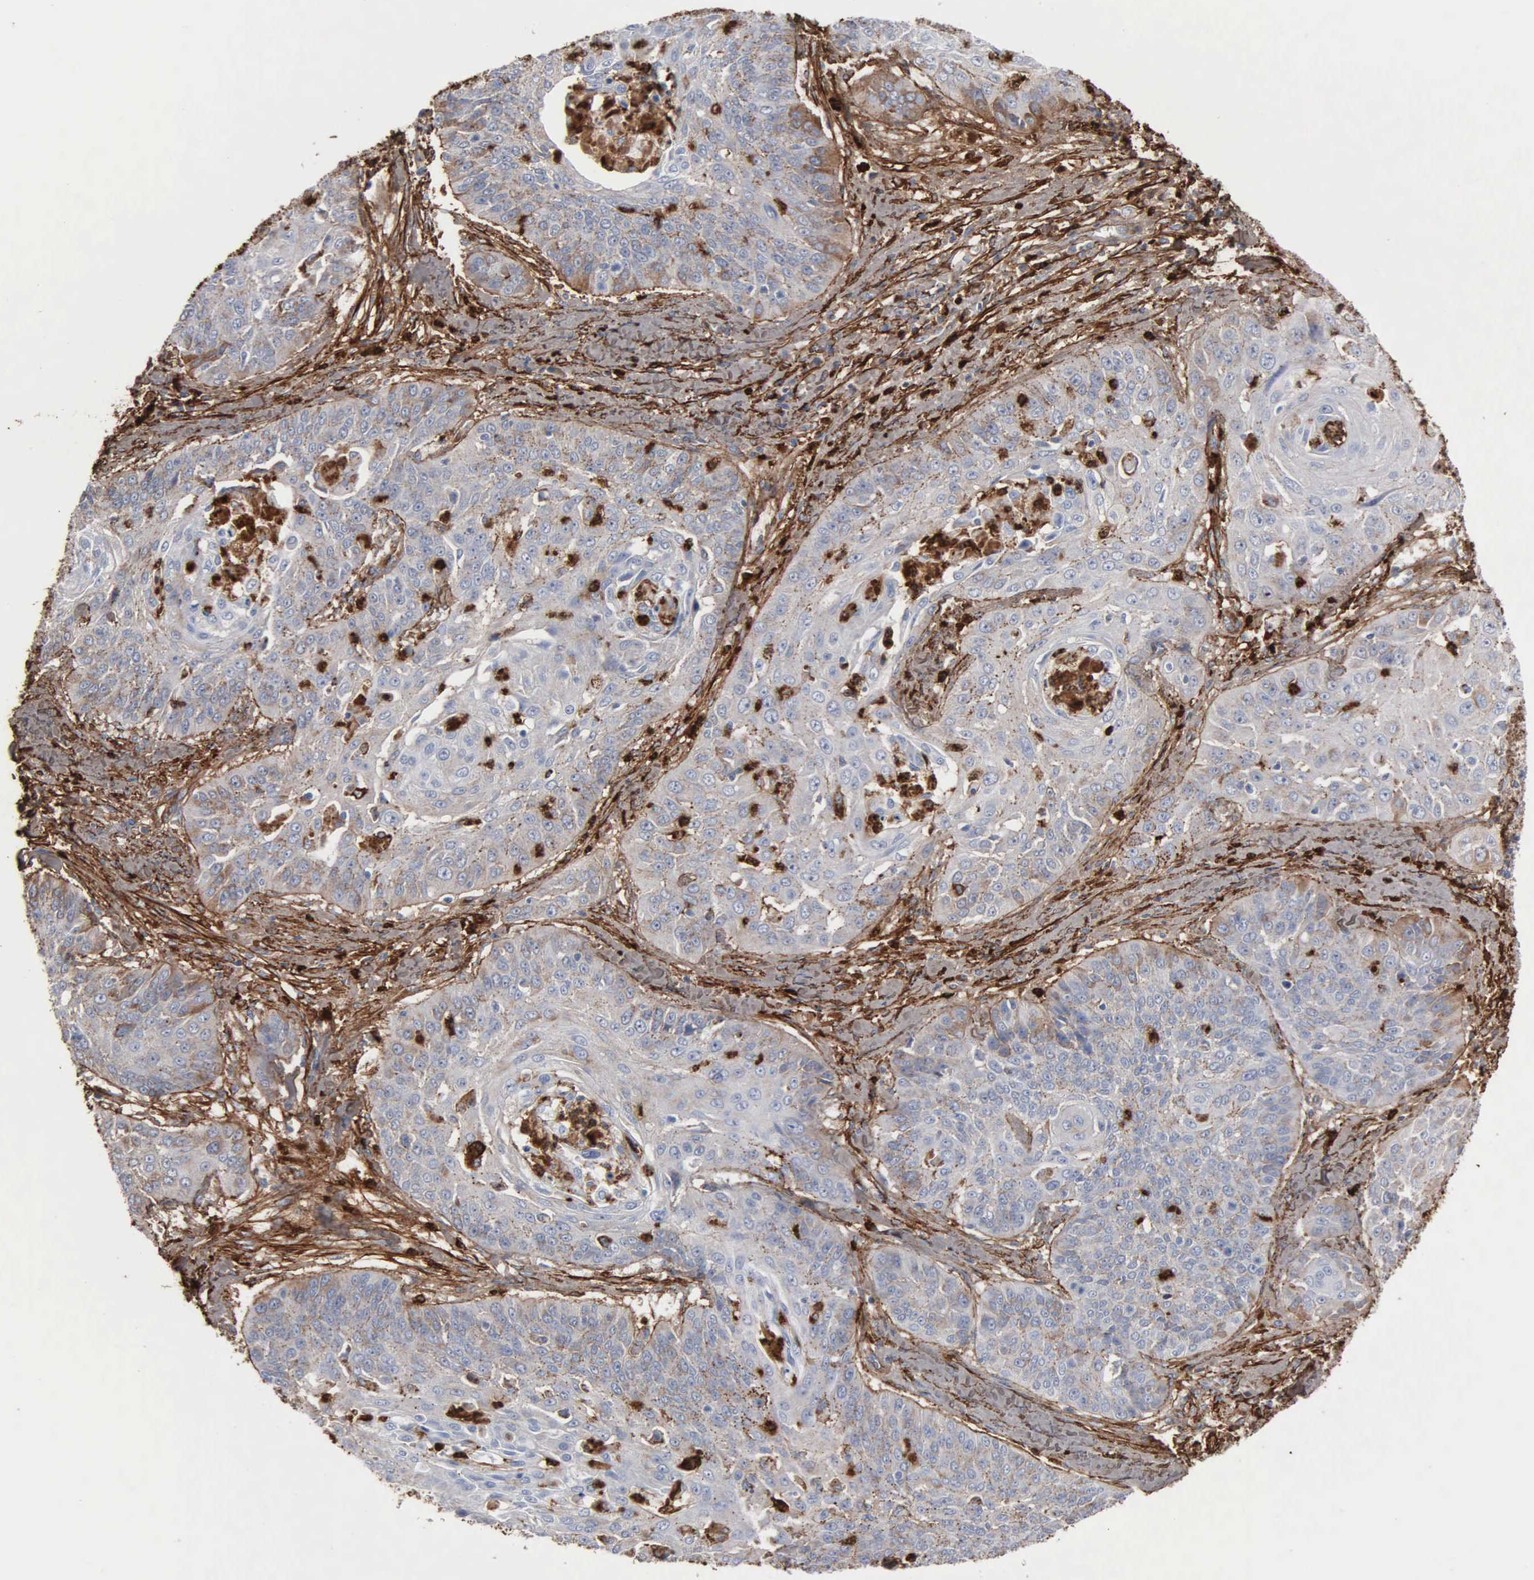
{"staining": {"intensity": "moderate", "quantity": "25%-75%", "location": "cytoplasmic/membranous"}, "tissue": "cervical cancer", "cell_type": "Tumor cells", "image_type": "cancer", "snomed": [{"axis": "morphology", "description": "Squamous cell carcinoma, NOS"}, {"axis": "topography", "description": "Cervix"}], "caption": "Protein expression by immunohistochemistry (IHC) reveals moderate cytoplasmic/membranous expression in about 25%-75% of tumor cells in squamous cell carcinoma (cervical).", "gene": "FN1", "patient": {"sex": "female", "age": 64}}